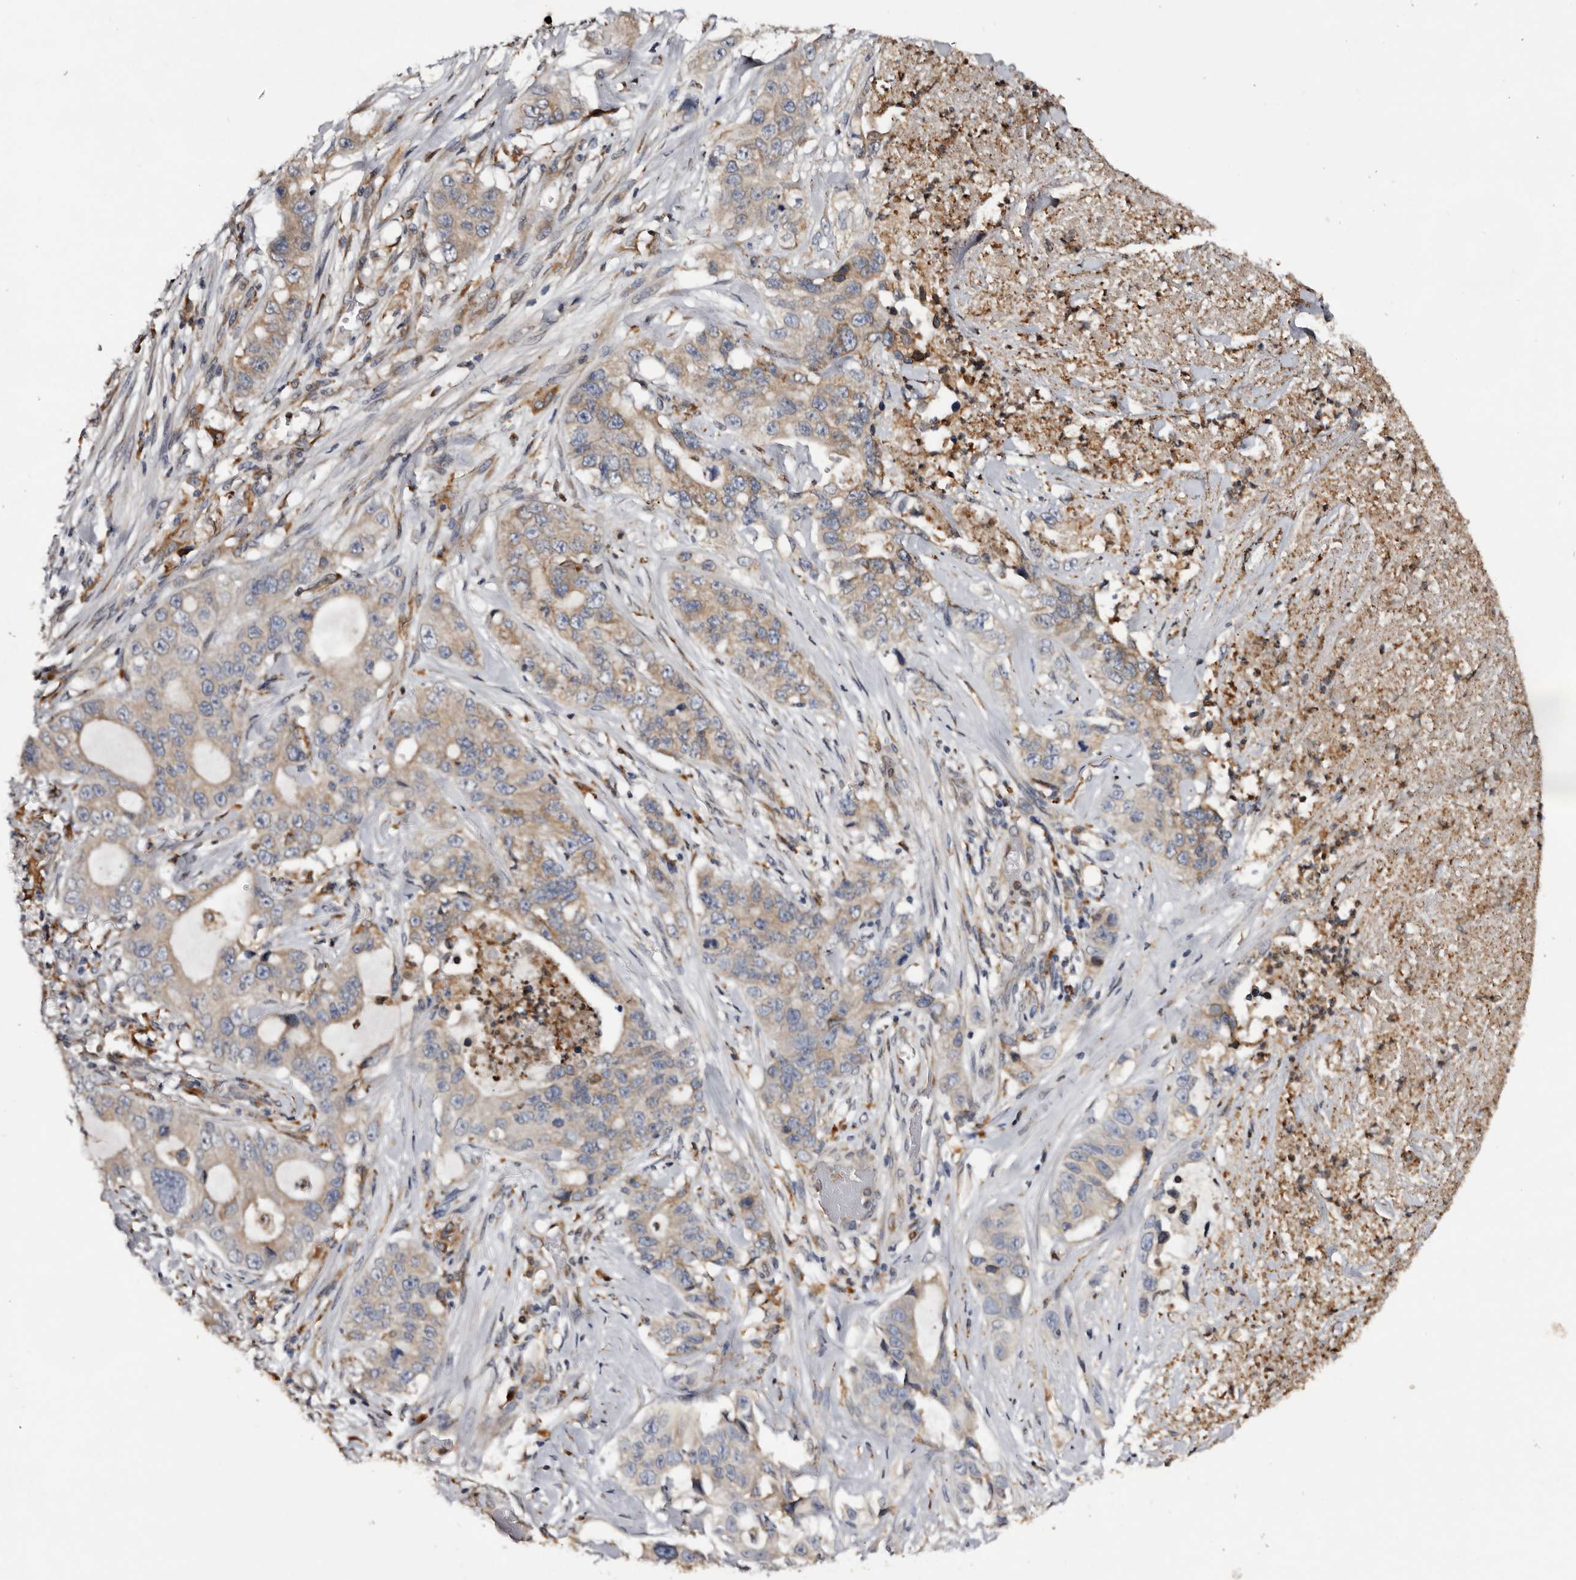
{"staining": {"intensity": "weak", "quantity": "25%-75%", "location": "cytoplasmic/membranous"}, "tissue": "lung cancer", "cell_type": "Tumor cells", "image_type": "cancer", "snomed": [{"axis": "morphology", "description": "Adenocarcinoma, NOS"}, {"axis": "topography", "description": "Lung"}], "caption": "Lung adenocarcinoma stained for a protein (brown) shows weak cytoplasmic/membranous positive staining in about 25%-75% of tumor cells.", "gene": "INKA2", "patient": {"sex": "female", "age": 51}}